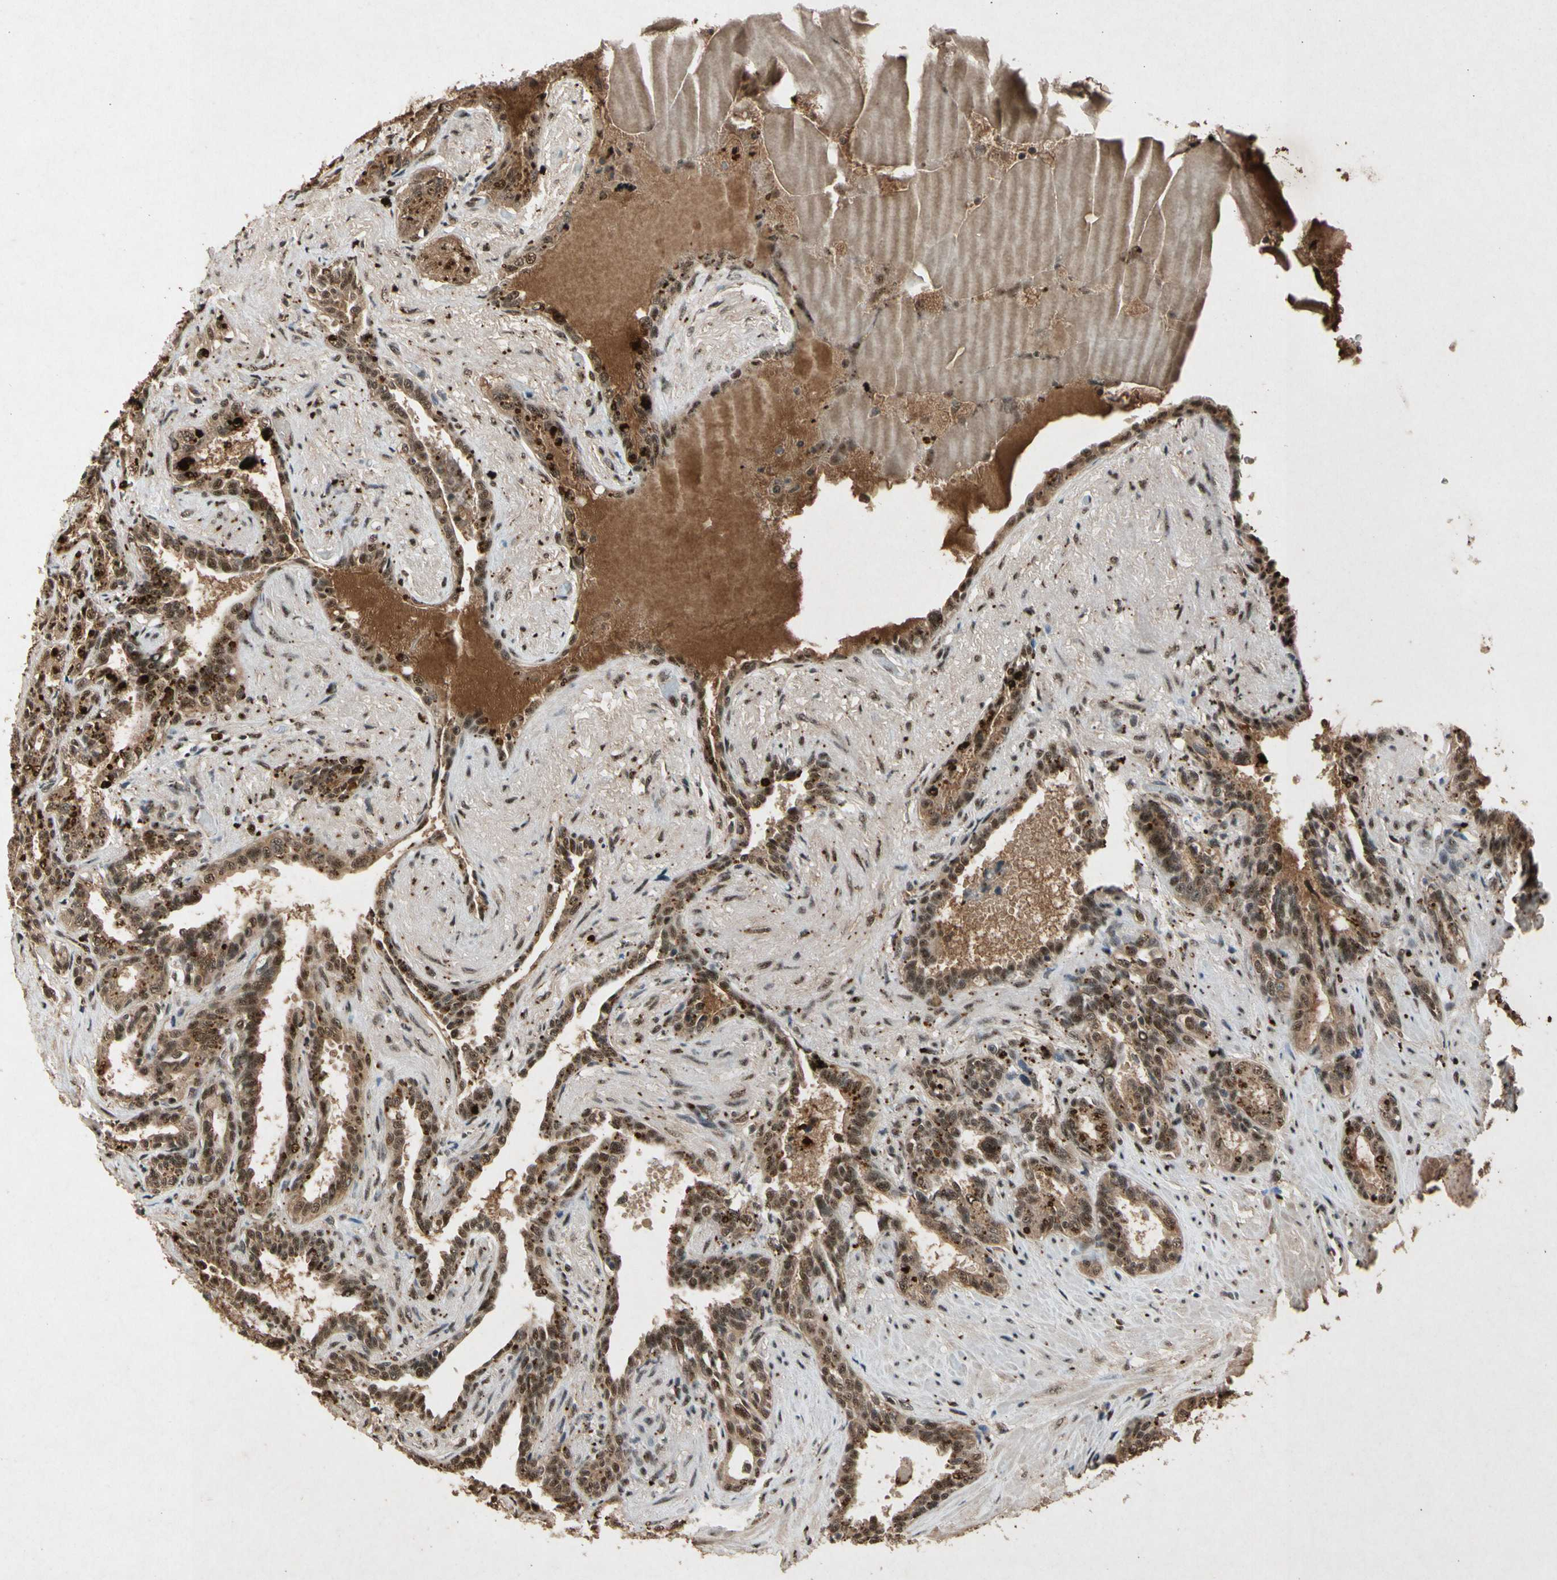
{"staining": {"intensity": "strong", "quantity": ">75%", "location": "cytoplasmic/membranous,nuclear"}, "tissue": "seminal vesicle", "cell_type": "Glandular cells", "image_type": "normal", "snomed": [{"axis": "morphology", "description": "Normal tissue, NOS"}, {"axis": "topography", "description": "Seminal veicle"}], "caption": "A high-resolution image shows immunohistochemistry staining of benign seminal vesicle, which displays strong cytoplasmic/membranous,nuclear positivity in approximately >75% of glandular cells.", "gene": "PML", "patient": {"sex": "male", "age": 61}}